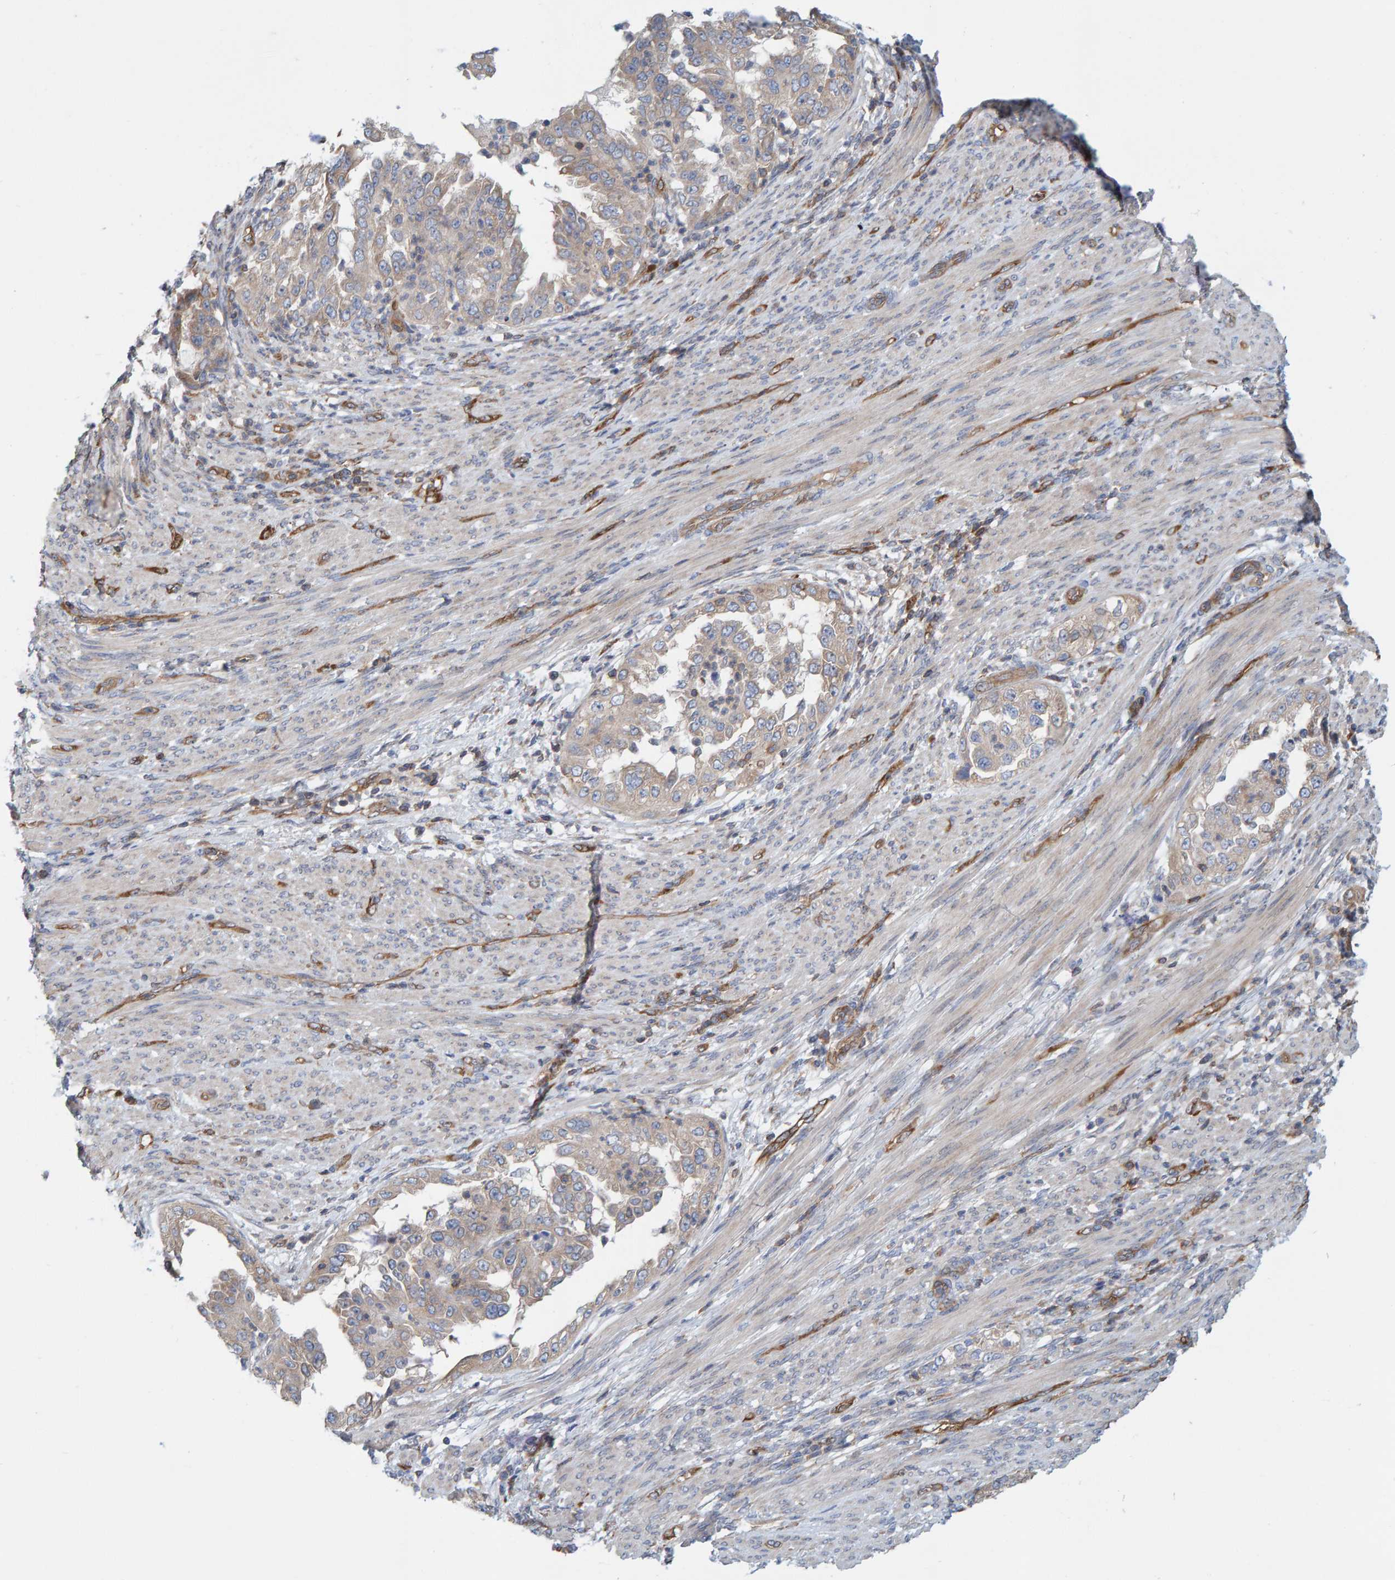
{"staining": {"intensity": "weak", "quantity": "25%-75%", "location": "cytoplasmic/membranous"}, "tissue": "endometrial cancer", "cell_type": "Tumor cells", "image_type": "cancer", "snomed": [{"axis": "morphology", "description": "Adenocarcinoma, NOS"}, {"axis": "topography", "description": "Endometrium"}], "caption": "Tumor cells show low levels of weak cytoplasmic/membranous staining in about 25%-75% of cells in human endometrial cancer (adenocarcinoma). The staining was performed using DAB to visualize the protein expression in brown, while the nuclei were stained in blue with hematoxylin (Magnification: 20x).", "gene": "PRKD2", "patient": {"sex": "female", "age": 85}}